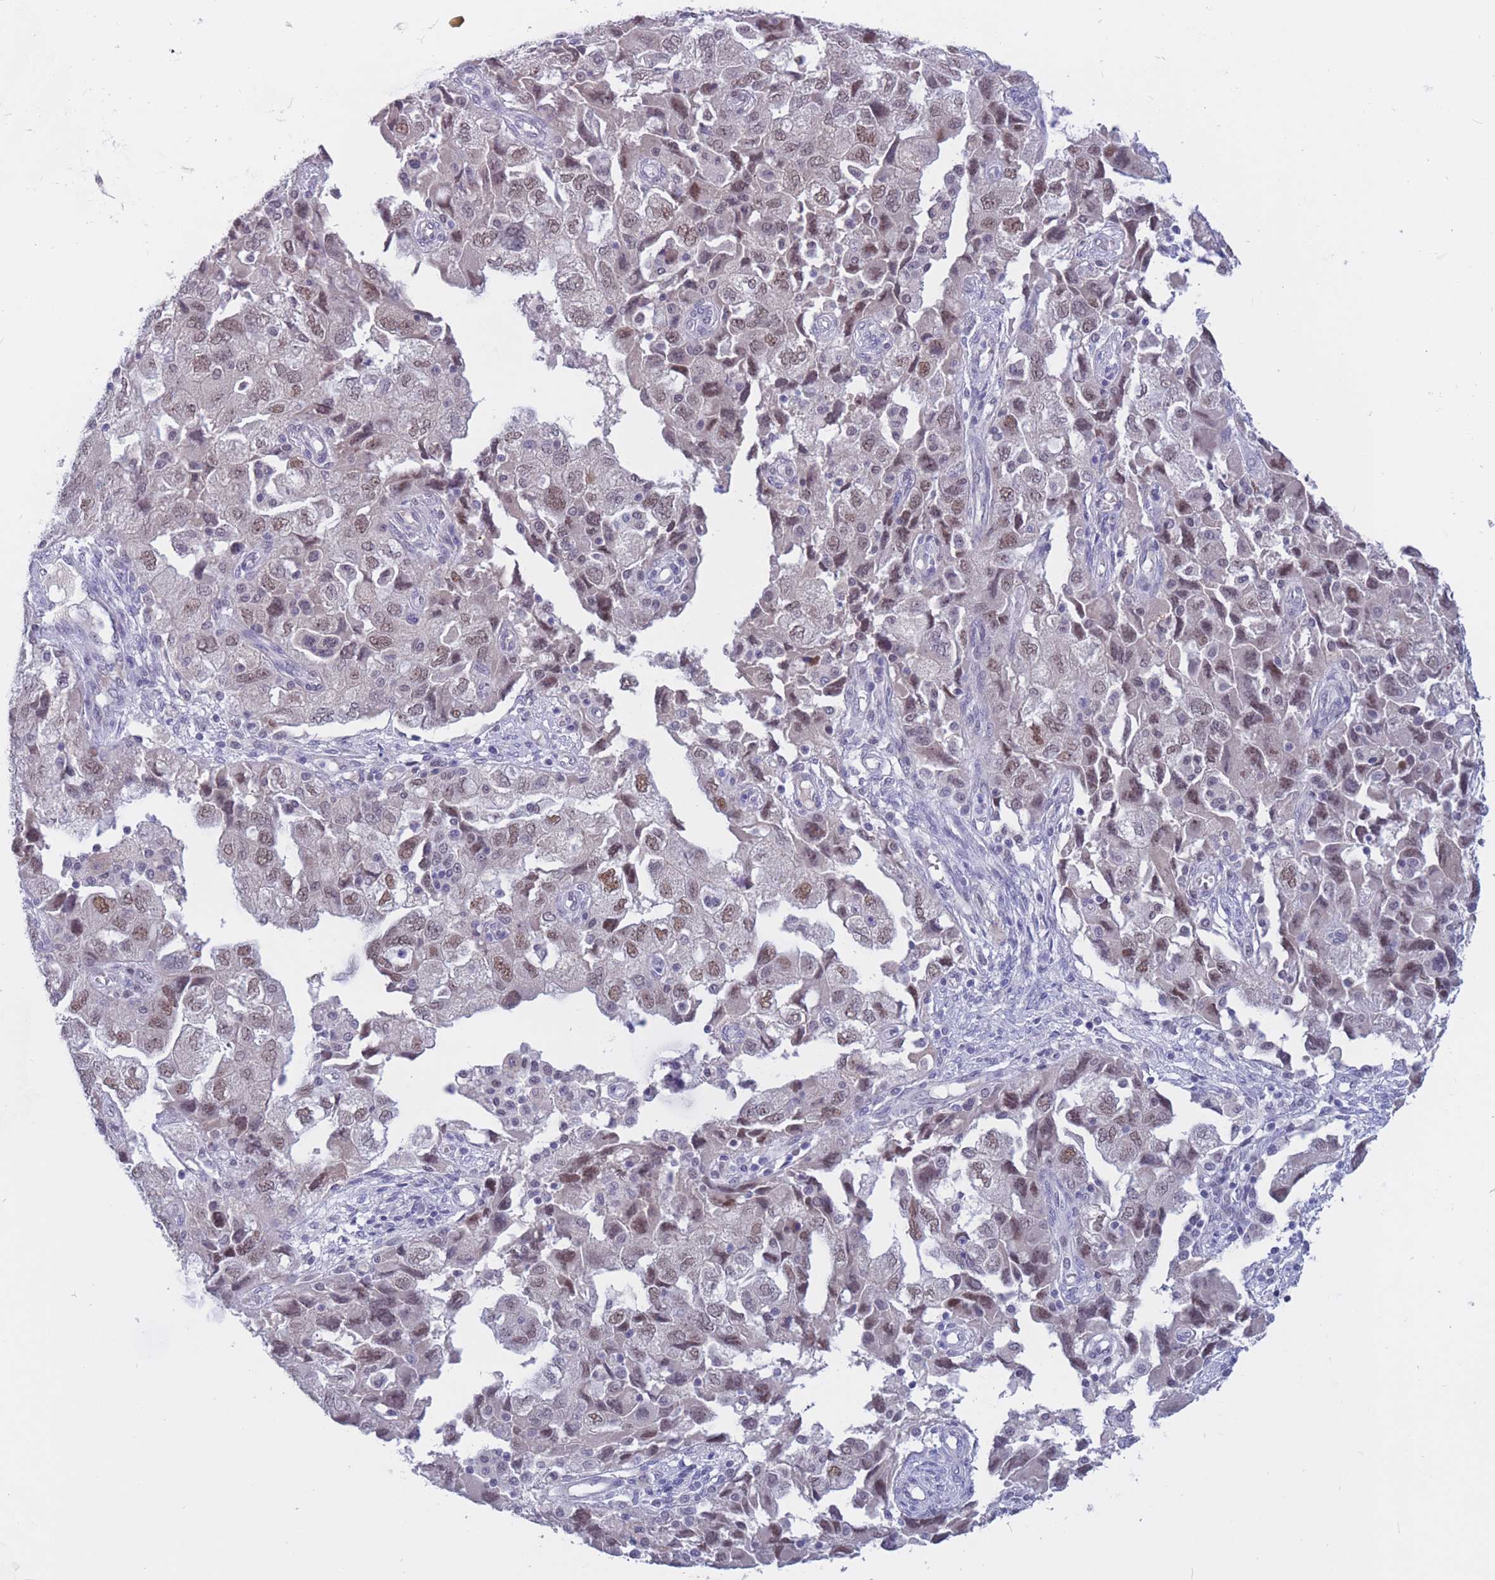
{"staining": {"intensity": "moderate", "quantity": ">75%", "location": "nuclear"}, "tissue": "ovarian cancer", "cell_type": "Tumor cells", "image_type": "cancer", "snomed": [{"axis": "morphology", "description": "Carcinoma, NOS"}, {"axis": "morphology", "description": "Cystadenocarcinoma, serous, NOS"}, {"axis": "topography", "description": "Ovary"}], "caption": "Human carcinoma (ovarian) stained with a brown dye shows moderate nuclear positive positivity in approximately >75% of tumor cells.", "gene": "BOP1", "patient": {"sex": "female", "age": 69}}